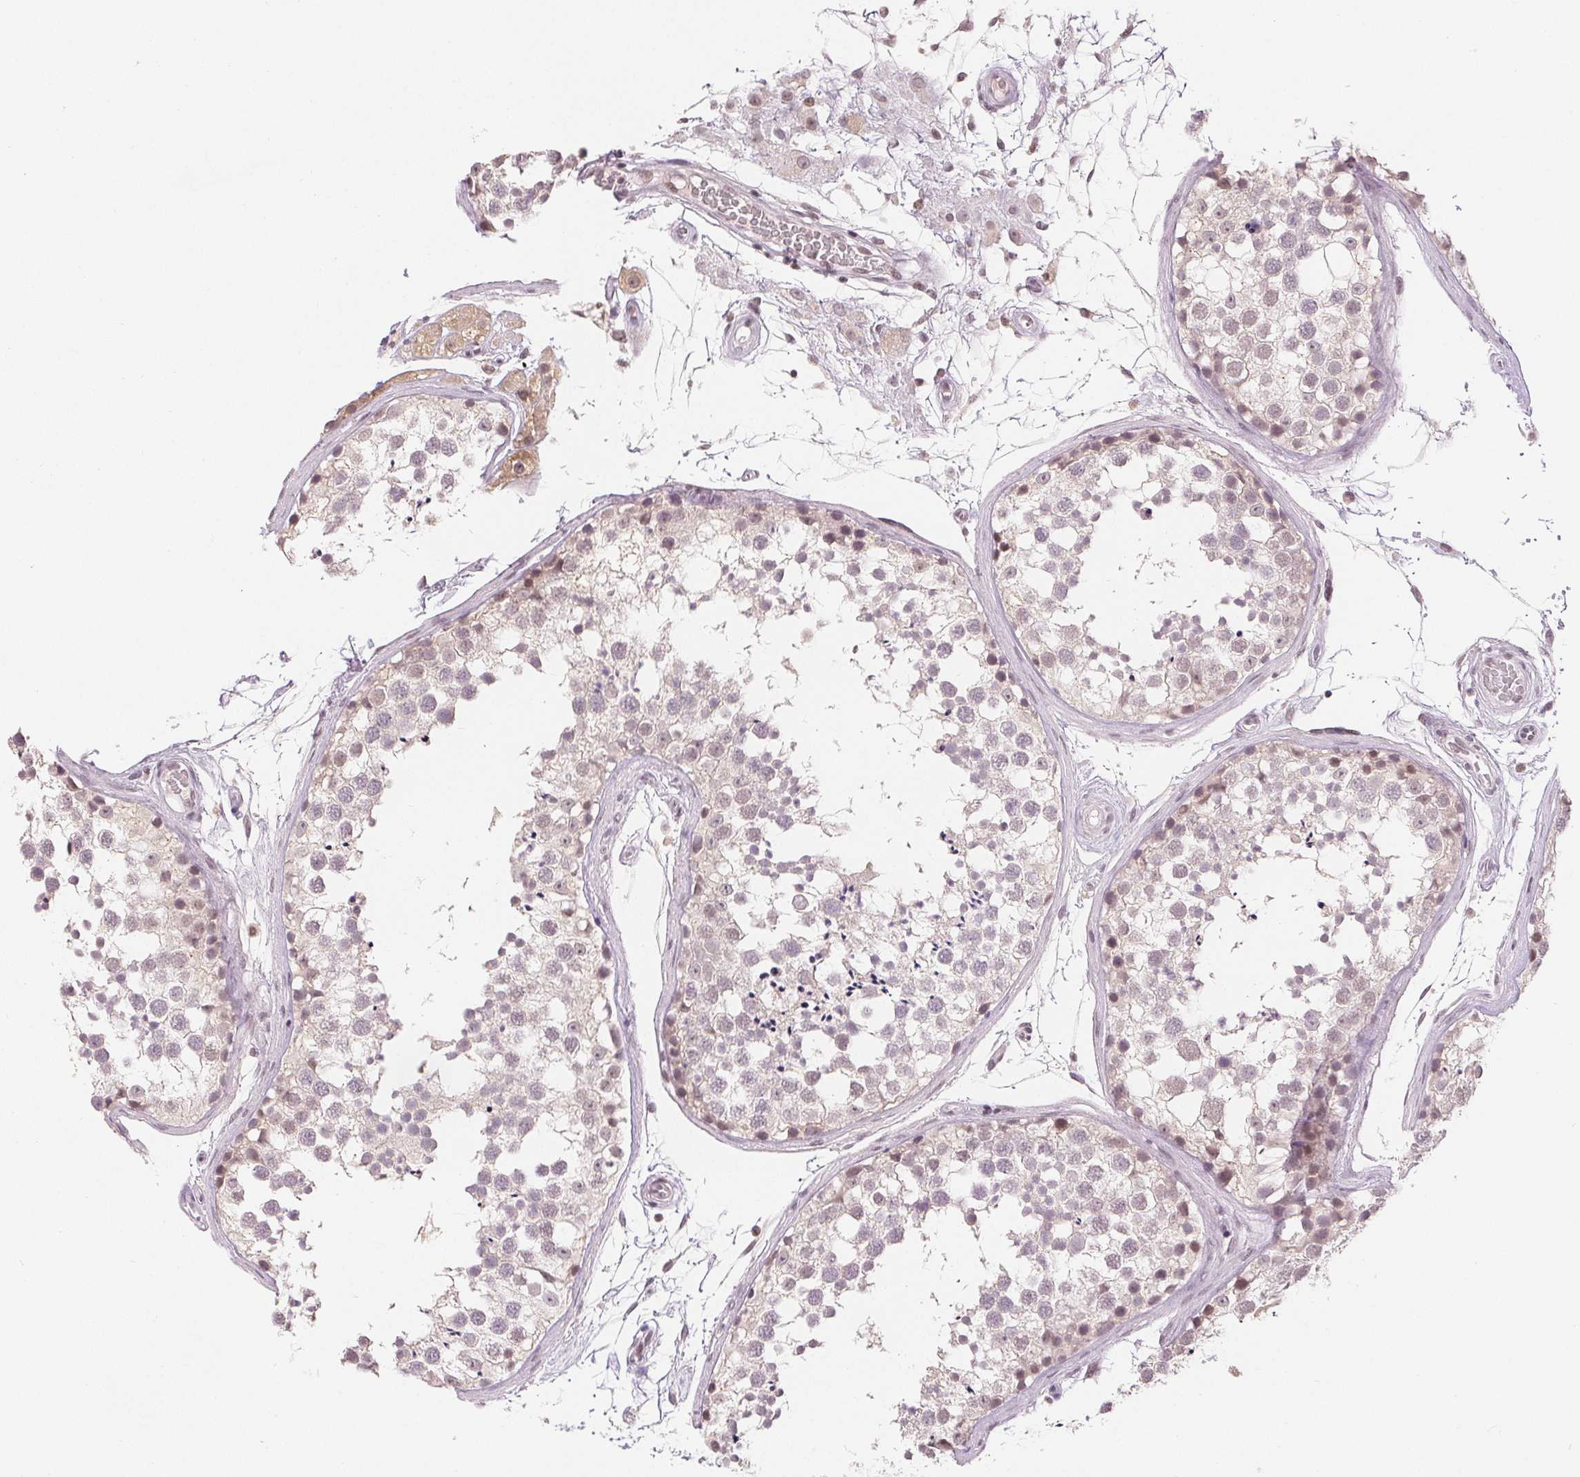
{"staining": {"intensity": "weak", "quantity": "<25%", "location": "nuclear"}, "tissue": "testis", "cell_type": "Cells in seminiferous ducts", "image_type": "normal", "snomed": [{"axis": "morphology", "description": "Normal tissue, NOS"}, {"axis": "morphology", "description": "Seminoma, NOS"}, {"axis": "topography", "description": "Testis"}], "caption": "DAB (3,3'-diaminobenzidine) immunohistochemical staining of unremarkable testis reveals no significant expression in cells in seminiferous ducts.", "gene": "DEK", "patient": {"sex": "male", "age": 65}}